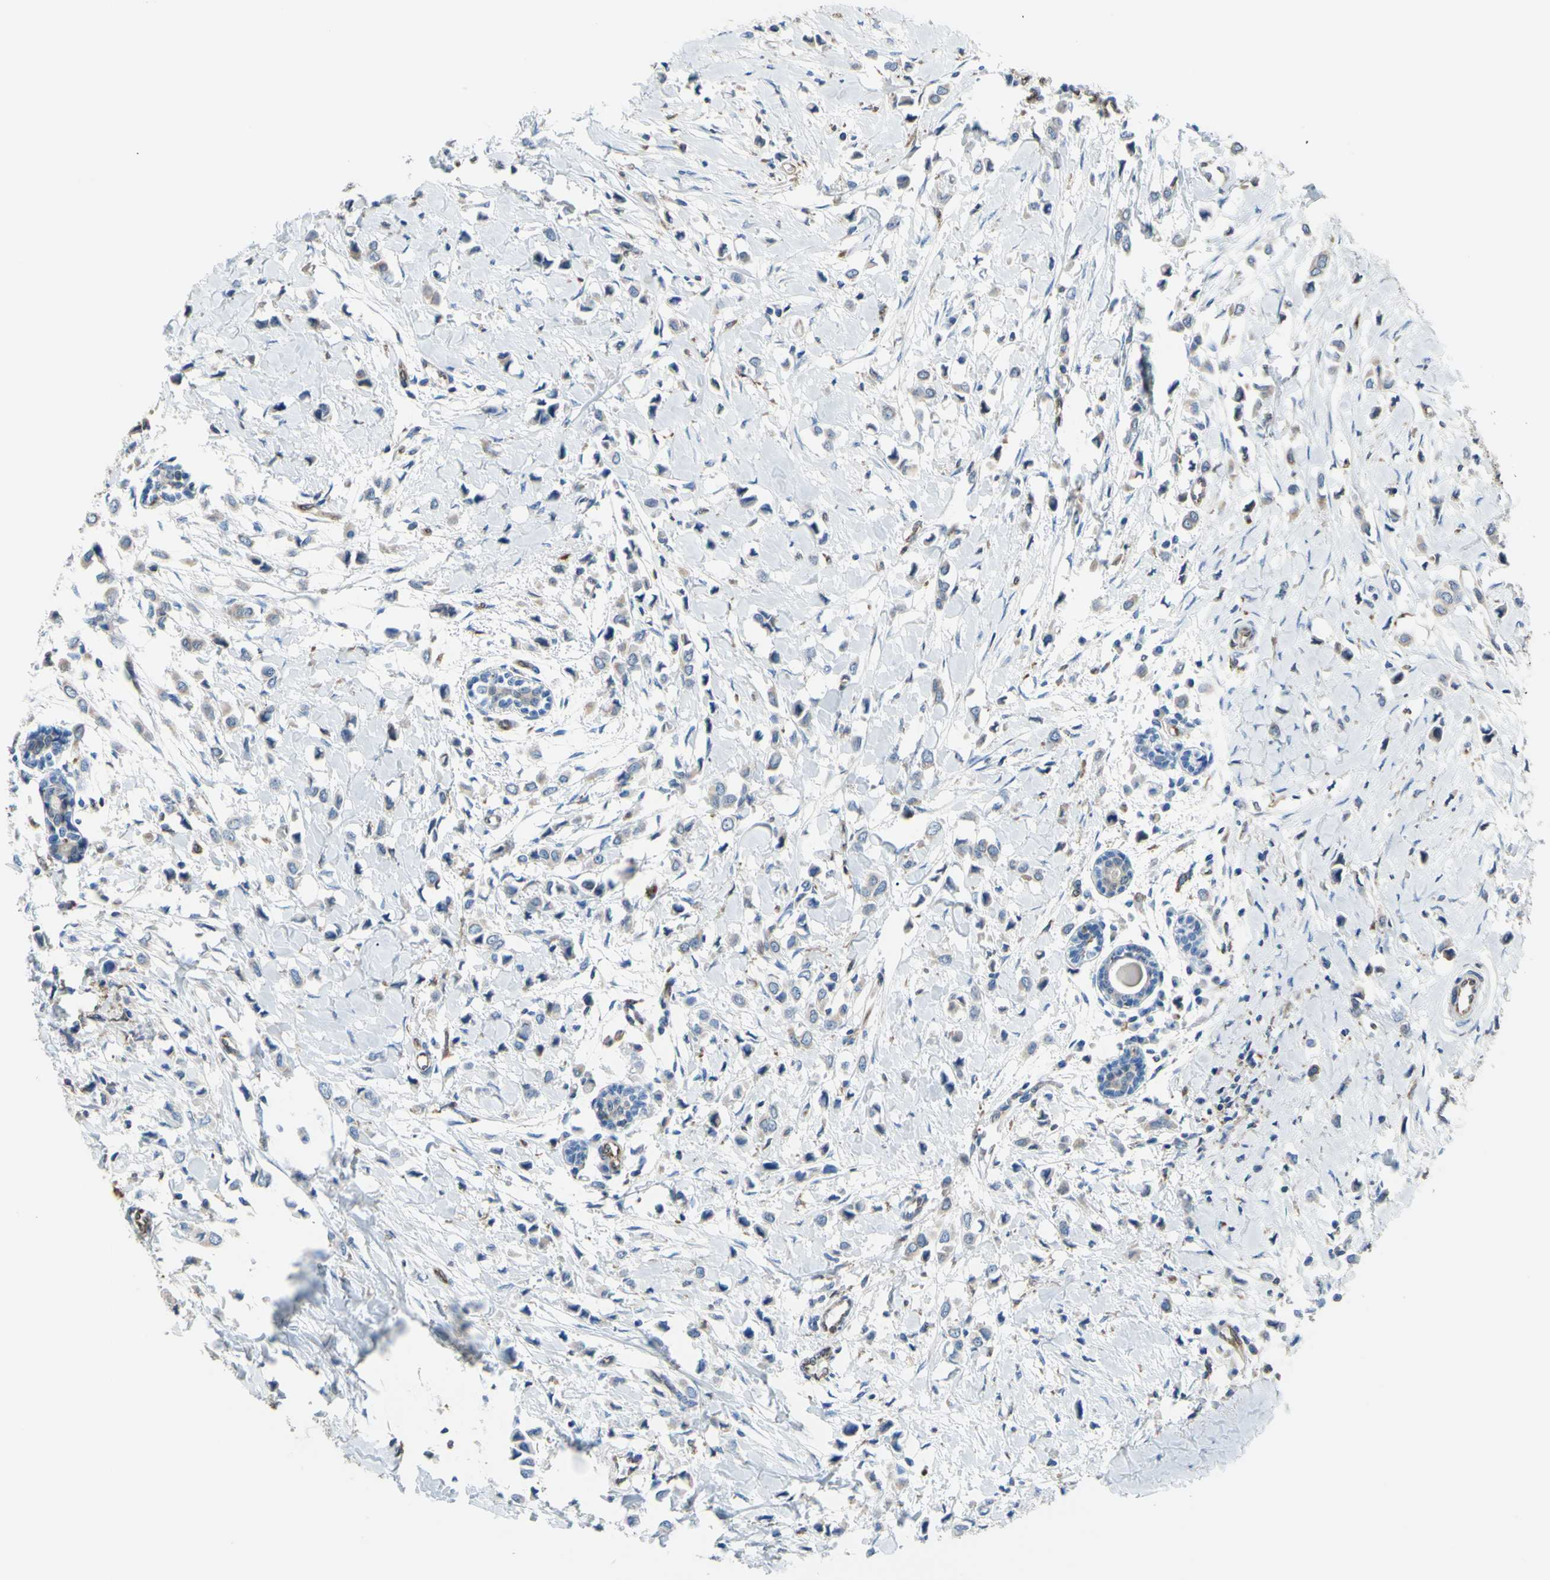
{"staining": {"intensity": "negative", "quantity": "none", "location": "none"}, "tissue": "breast cancer", "cell_type": "Tumor cells", "image_type": "cancer", "snomed": [{"axis": "morphology", "description": "Lobular carcinoma"}, {"axis": "topography", "description": "Breast"}], "caption": "IHC of human breast cancer reveals no positivity in tumor cells. Nuclei are stained in blue.", "gene": "MGST2", "patient": {"sex": "female", "age": 51}}